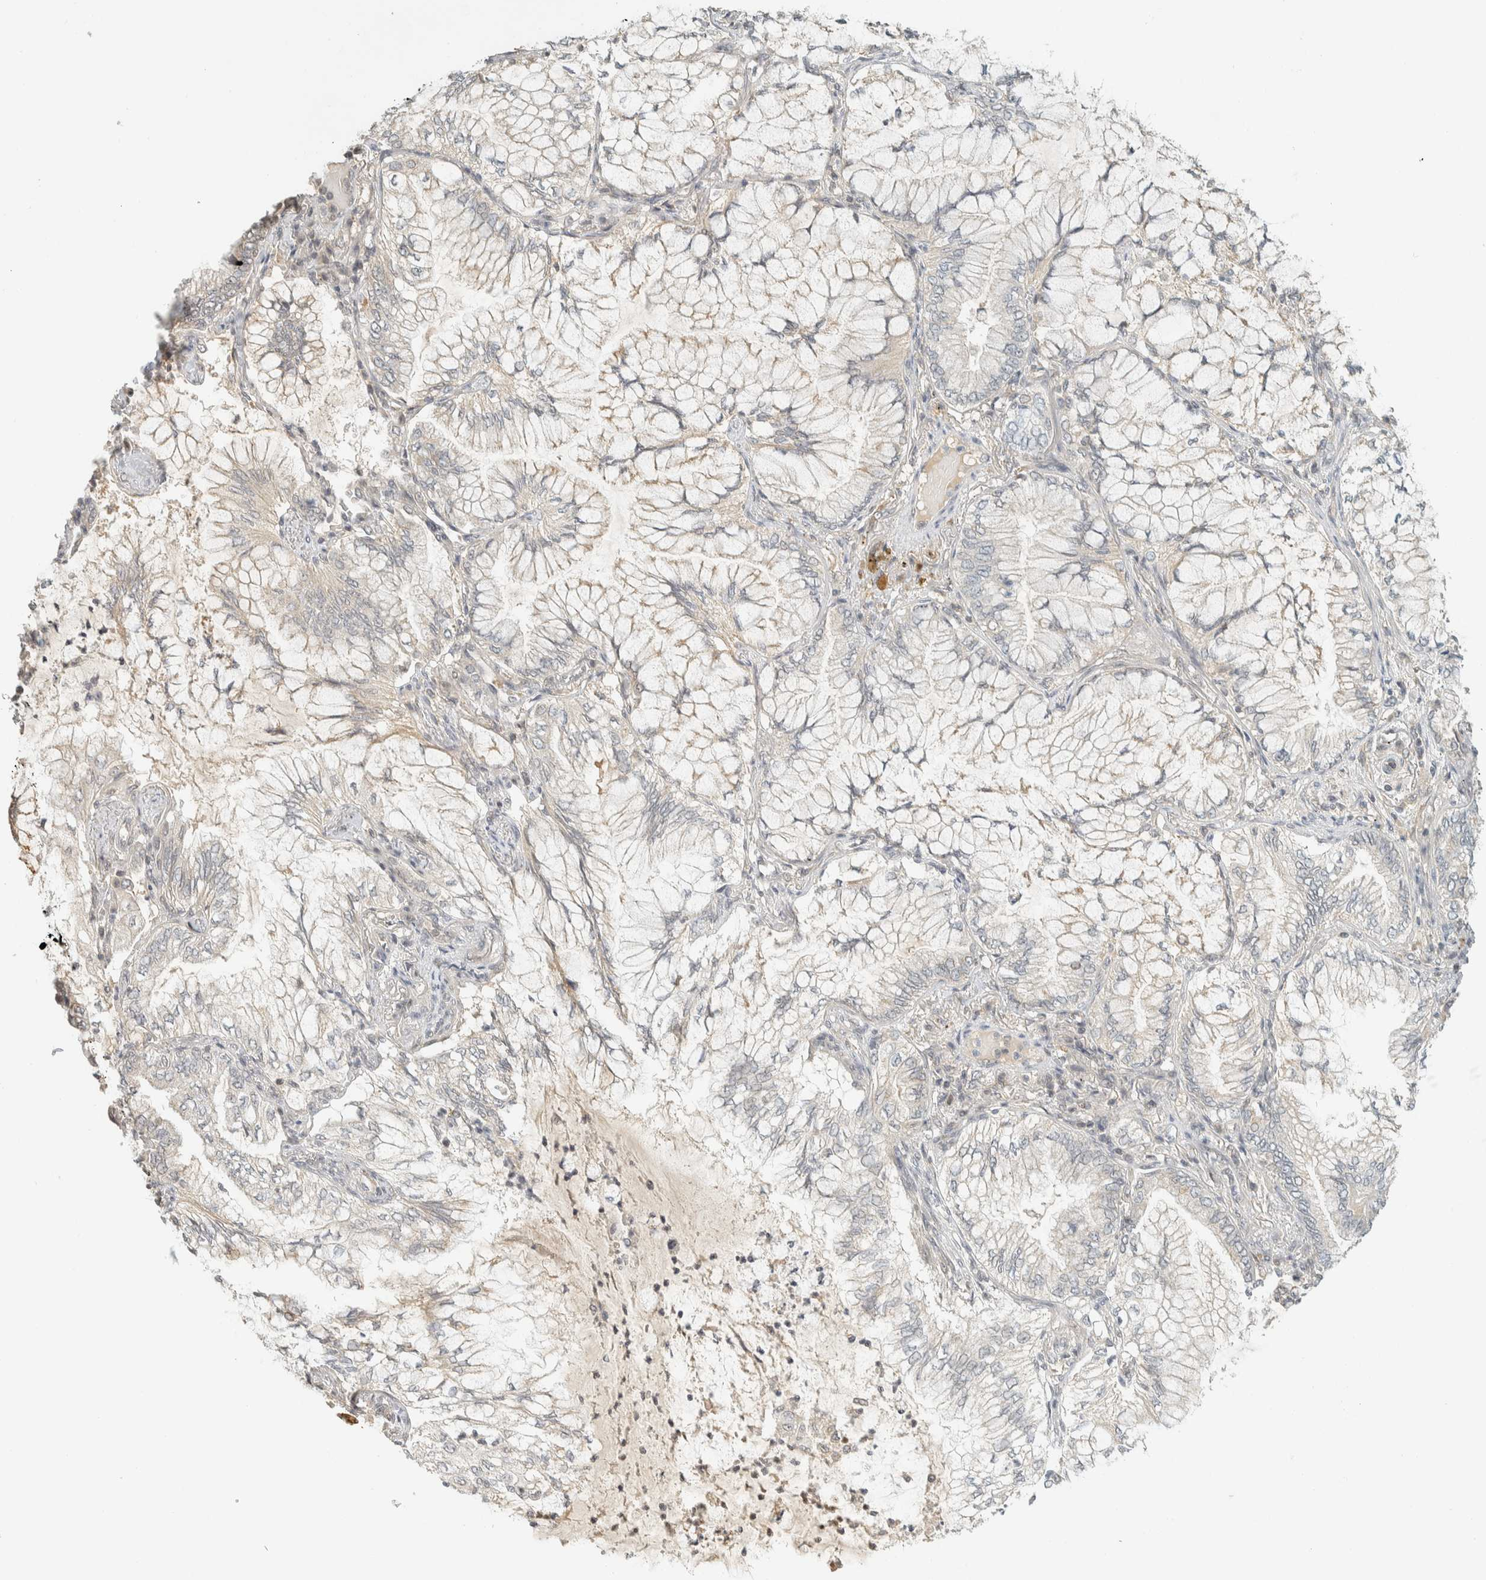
{"staining": {"intensity": "negative", "quantity": "none", "location": "none"}, "tissue": "lung cancer", "cell_type": "Tumor cells", "image_type": "cancer", "snomed": [{"axis": "morphology", "description": "Adenocarcinoma, NOS"}, {"axis": "topography", "description": "Lung"}], "caption": "IHC histopathology image of neoplastic tissue: human adenocarcinoma (lung) stained with DAB reveals no significant protein staining in tumor cells. (Immunohistochemistry (ihc), brightfield microscopy, high magnification).", "gene": "KIFAP3", "patient": {"sex": "female", "age": 70}}